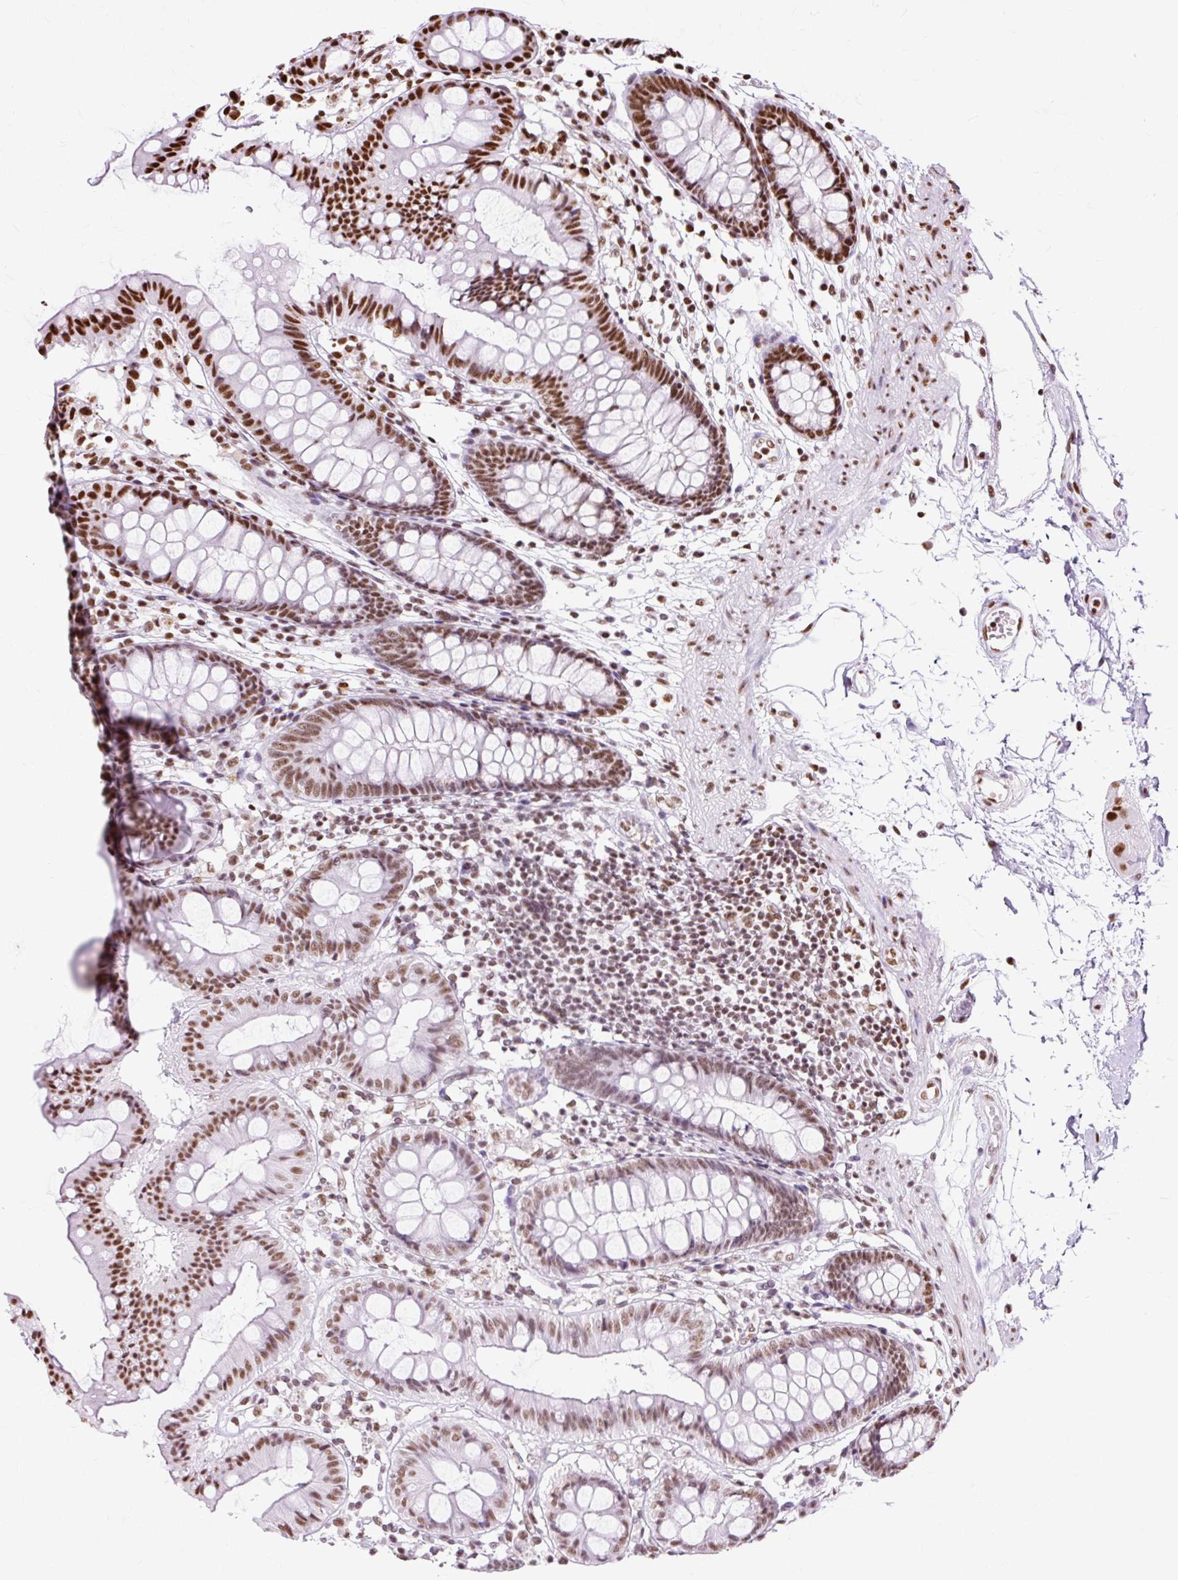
{"staining": {"intensity": "moderate", "quantity": ">75%", "location": "nuclear"}, "tissue": "colon", "cell_type": "Endothelial cells", "image_type": "normal", "snomed": [{"axis": "morphology", "description": "Normal tissue, NOS"}, {"axis": "topography", "description": "Colon"}], "caption": "An IHC micrograph of benign tissue is shown. Protein staining in brown highlights moderate nuclear positivity in colon within endothelial cells.", "gene": "XRCC6", "patient": {"sex": "female", "age": 84}}